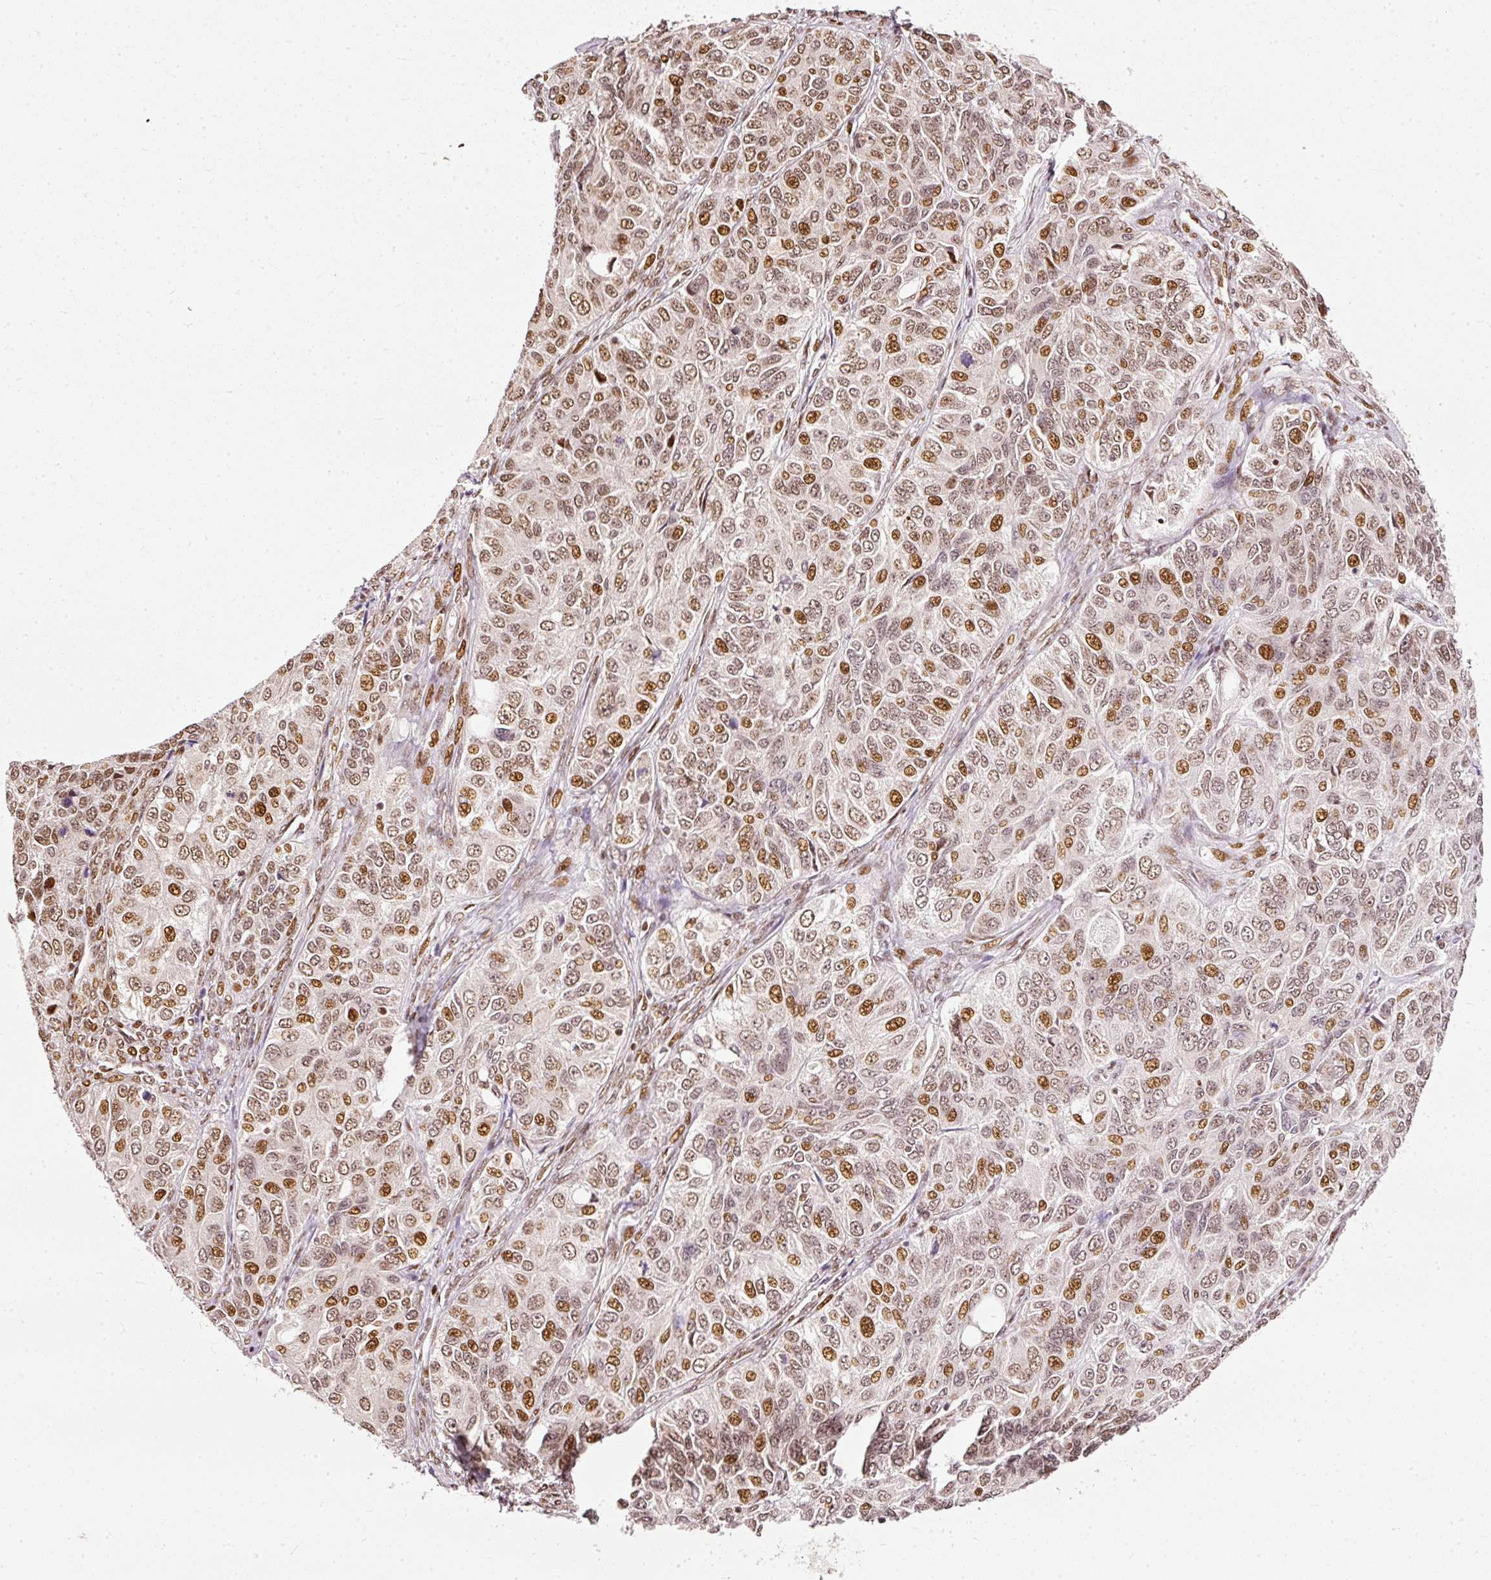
{"staining": {"intensity": "moderate", "quantity": ">75%", "location": "nuclear"}, "tissue": "ovarian cancer", "cell_type": "Tumor cells", "image_type": "cancer", "snomed": [{"axis": "morphology", "description": "Carcinoma, endometroid"}, {"axis": "topography", "description": "Ovary"}], "caption": "Immunohistochemistry (IHC) micrograph of human endometroid carcinoma (ovarian) stained for a protein (brown), which demonstrates medium levels of moderate nuclear positivity in about >75% of tumor cells.", "gene": "ZNF778", "patient": {"sex": "female", "age": 51}}